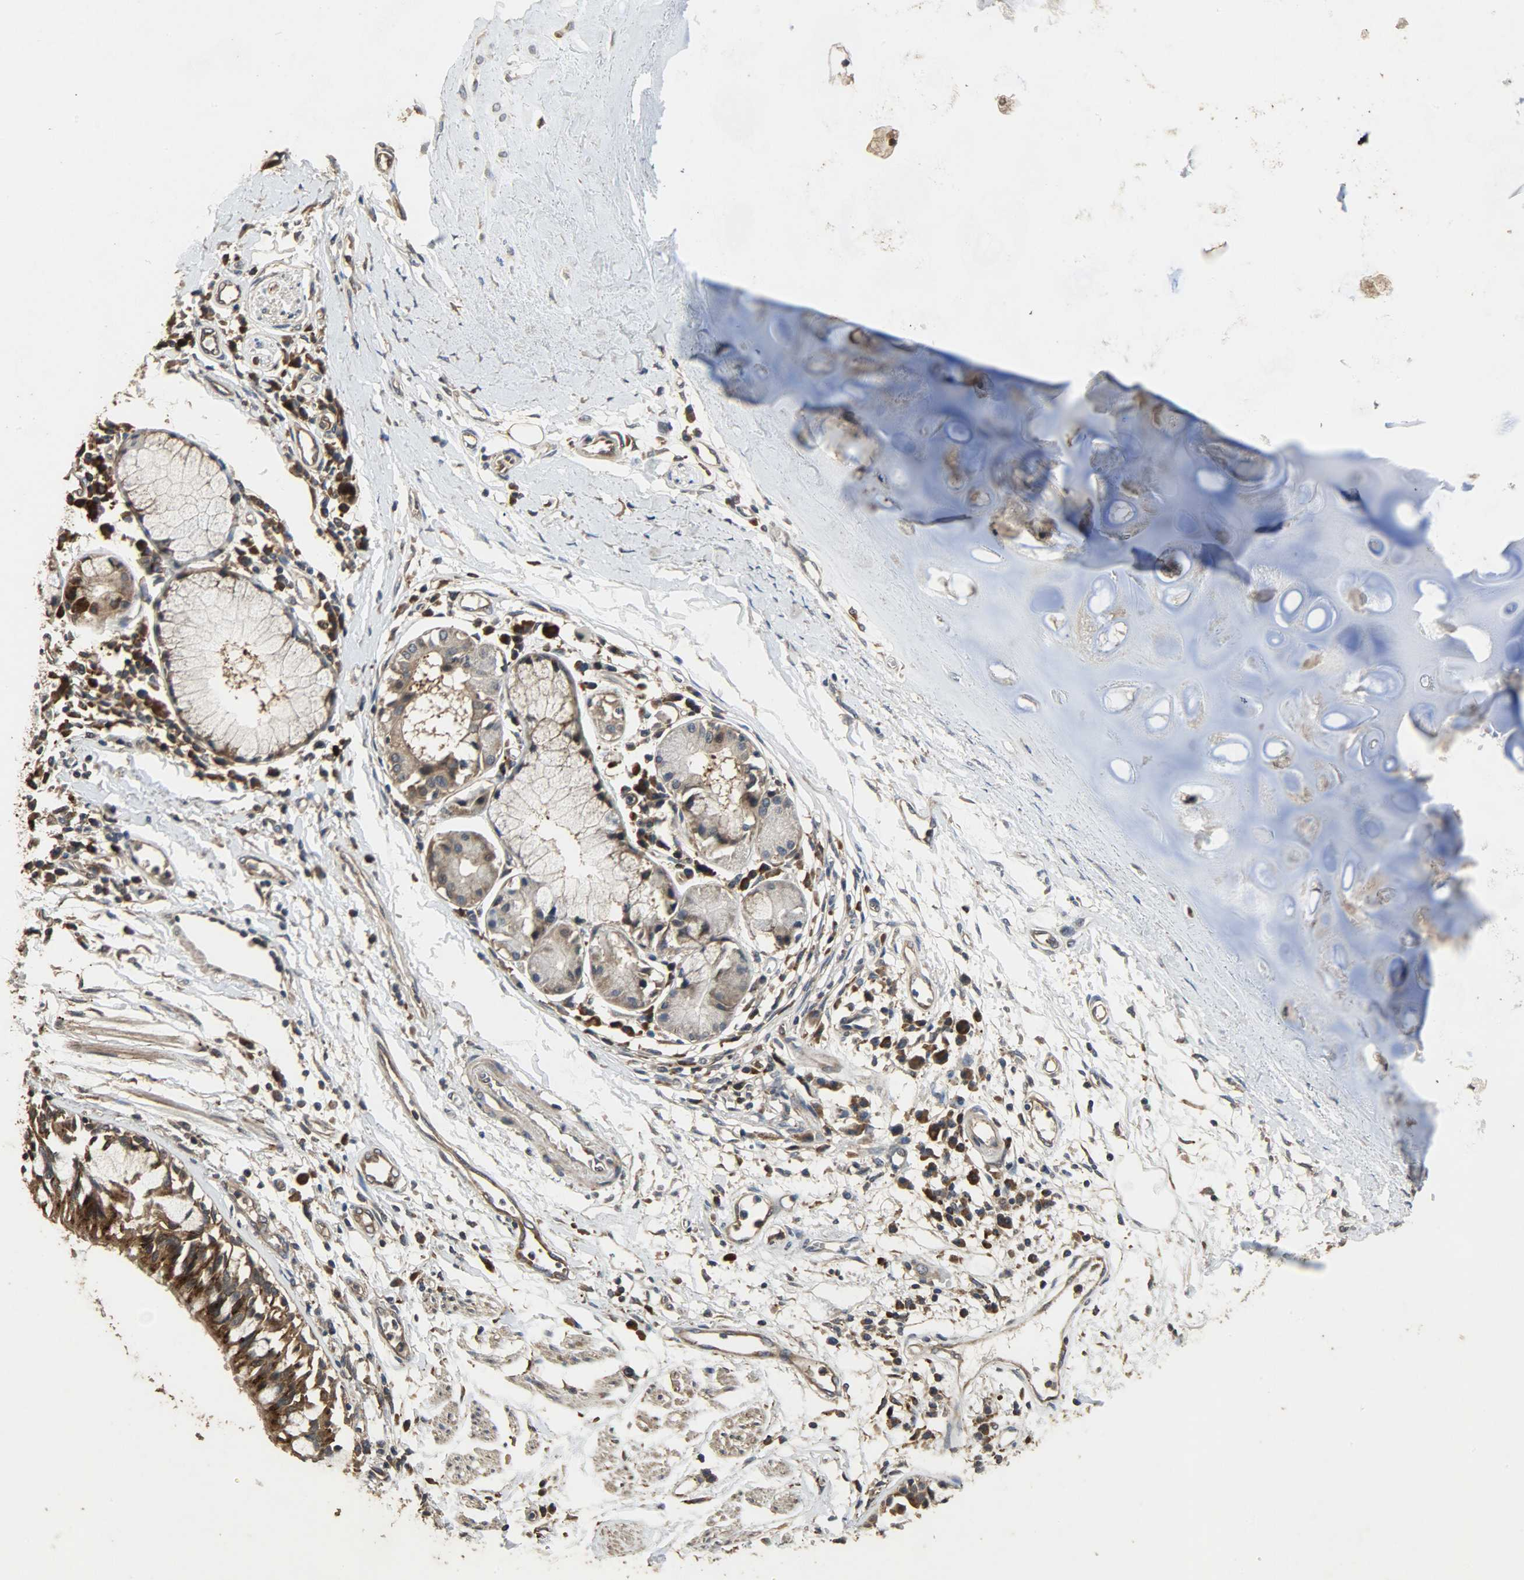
{"staining": {"intensity": "strong", "quantity": ">75%", "location": "cytoplasmic/membranous"}, "tissue": "adipose tissue", "cell_type": "Adipocytes", "image_type": "normal", "snomed": [{"axis": "morphology", "description": "Normal tissue, NOS"}, {"axis": "morphology", "description": "Adenocarcinoma, NOS"}, {"axis": "topography", "description": "Cartilage tissue"}, {"axis": "topography", "description": "Bronchus"}, {"axis": "topography", "description": "Lung"}], "caption": "High-power microscopy captured an immunohistochemistry image of normal adipose tissue, revealing strong cytoplasmic/membranous staining in approximately >75% of adipocytes.", "gene": "CDKN2C", "patient": {"sex": "female", "age": 67}}